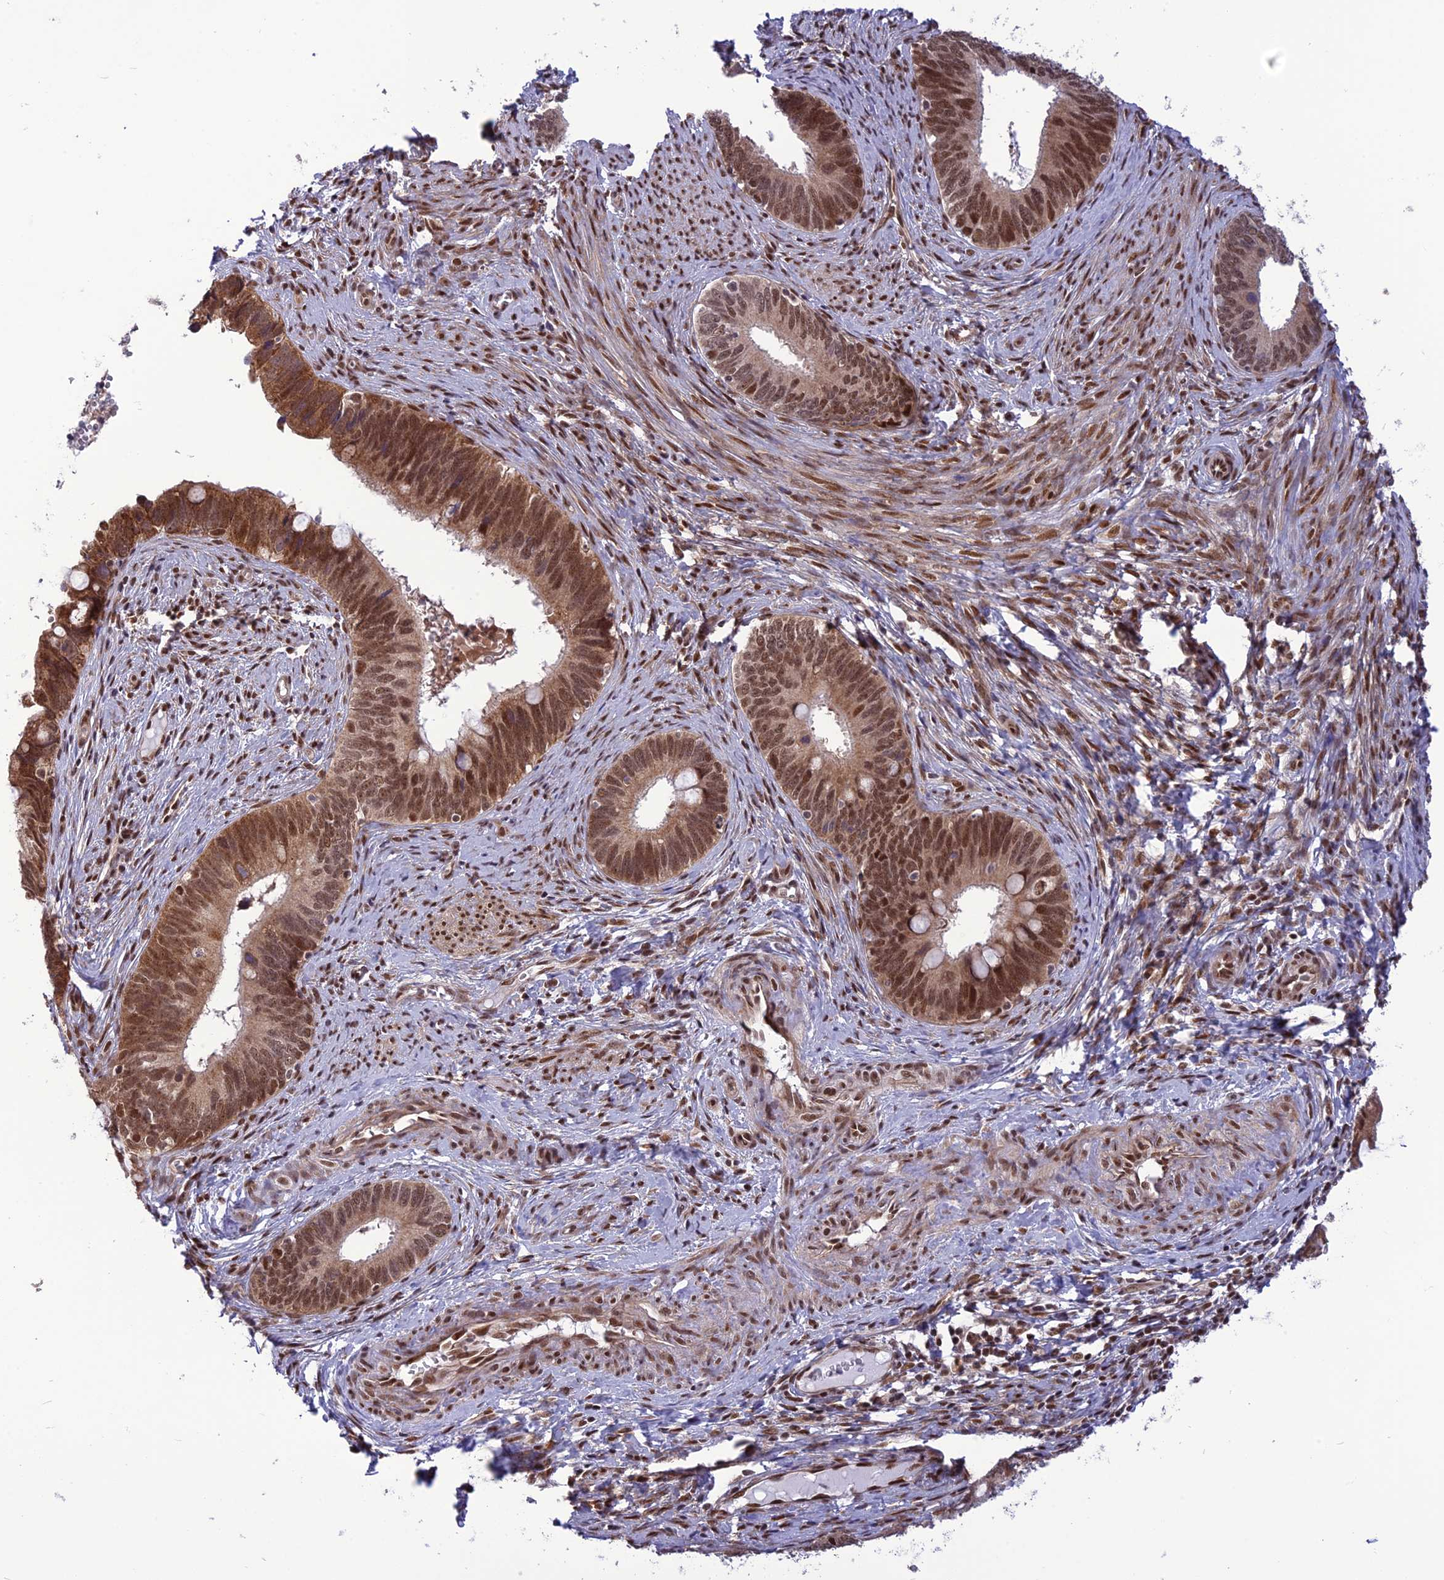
{"staining": {"intensity": "moderate", "quantity": ">75%", "location": "cytoplasmic/membranous,nuclear"}, "tissue": "cervical cancer", "cell_type": "Tumor cells", "image_type": "cancer", "snomed": [{"axis": "morphology", "description": "Adenocarcinoma, NOS"}, {"axis": "topography", "description": "Cervix"}], "caption": "The immunohistochemical stain labels moderate cytoplasmic/membranous and nuclear positivity in tumor cells of cervical cancer (adenocarcinoma) tissue.", "gene": "RTRAF", "patient": {"sex": "female", "age": 42}}